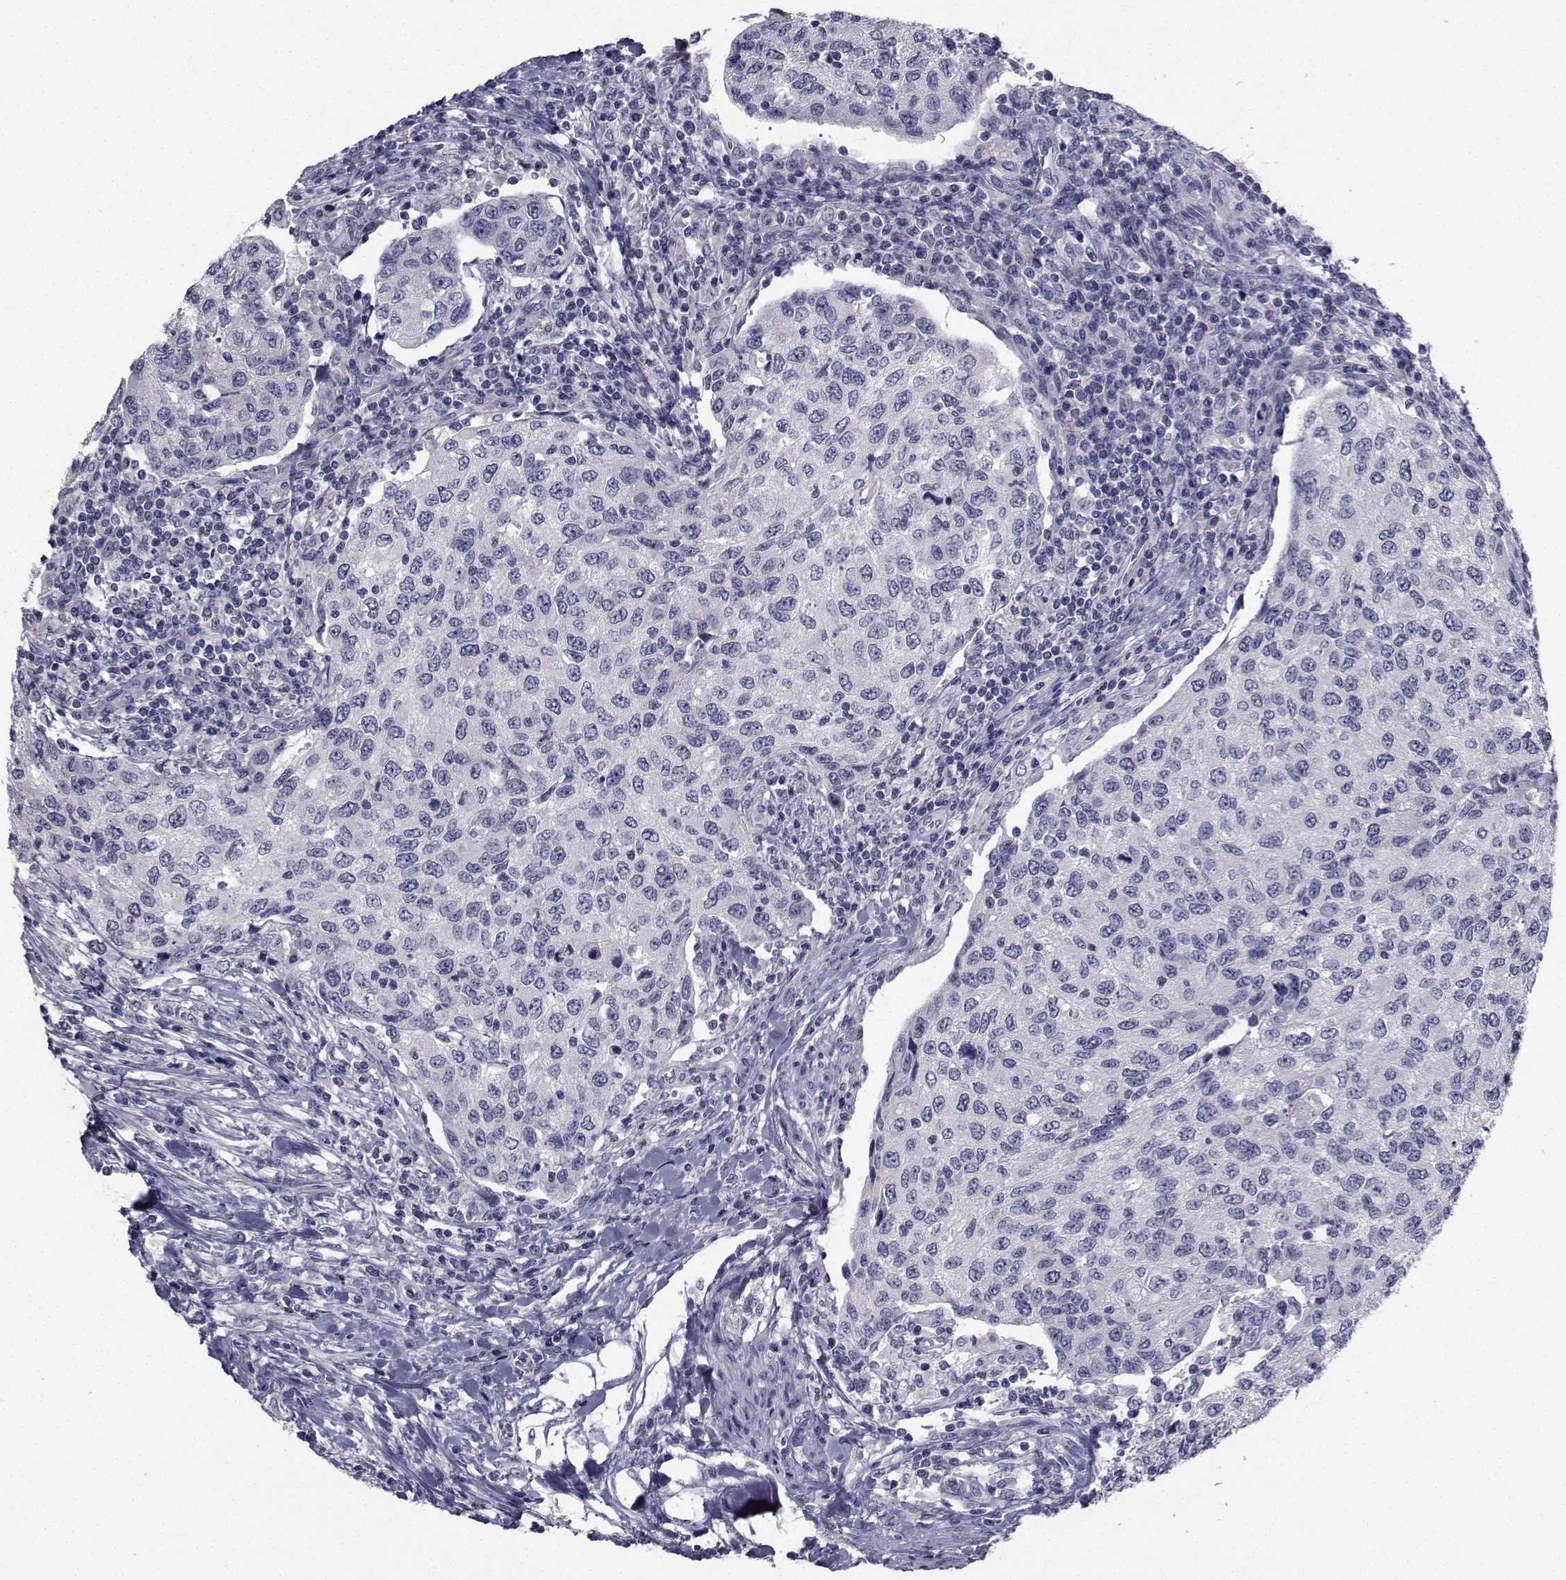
{"staining": {"intensity": "negative", "quantity": "none", "location": "none"}, "tissue": "urothelial cancer", "cell_type": "Tumor cells", "image_type": "cancer", "snomed": [{"axis": "morphology", "description": "Urothelial carcinoma, High grade"}, {"axis": "topography", "description": "Urinary bladder"}], "caption": "Protein analysis of urothelial carcinoma (high-grade) reveals no significant positivity in tumor cells.", "gene": "CHRNA1", "patient": {"sex": "female", "age": 78}}